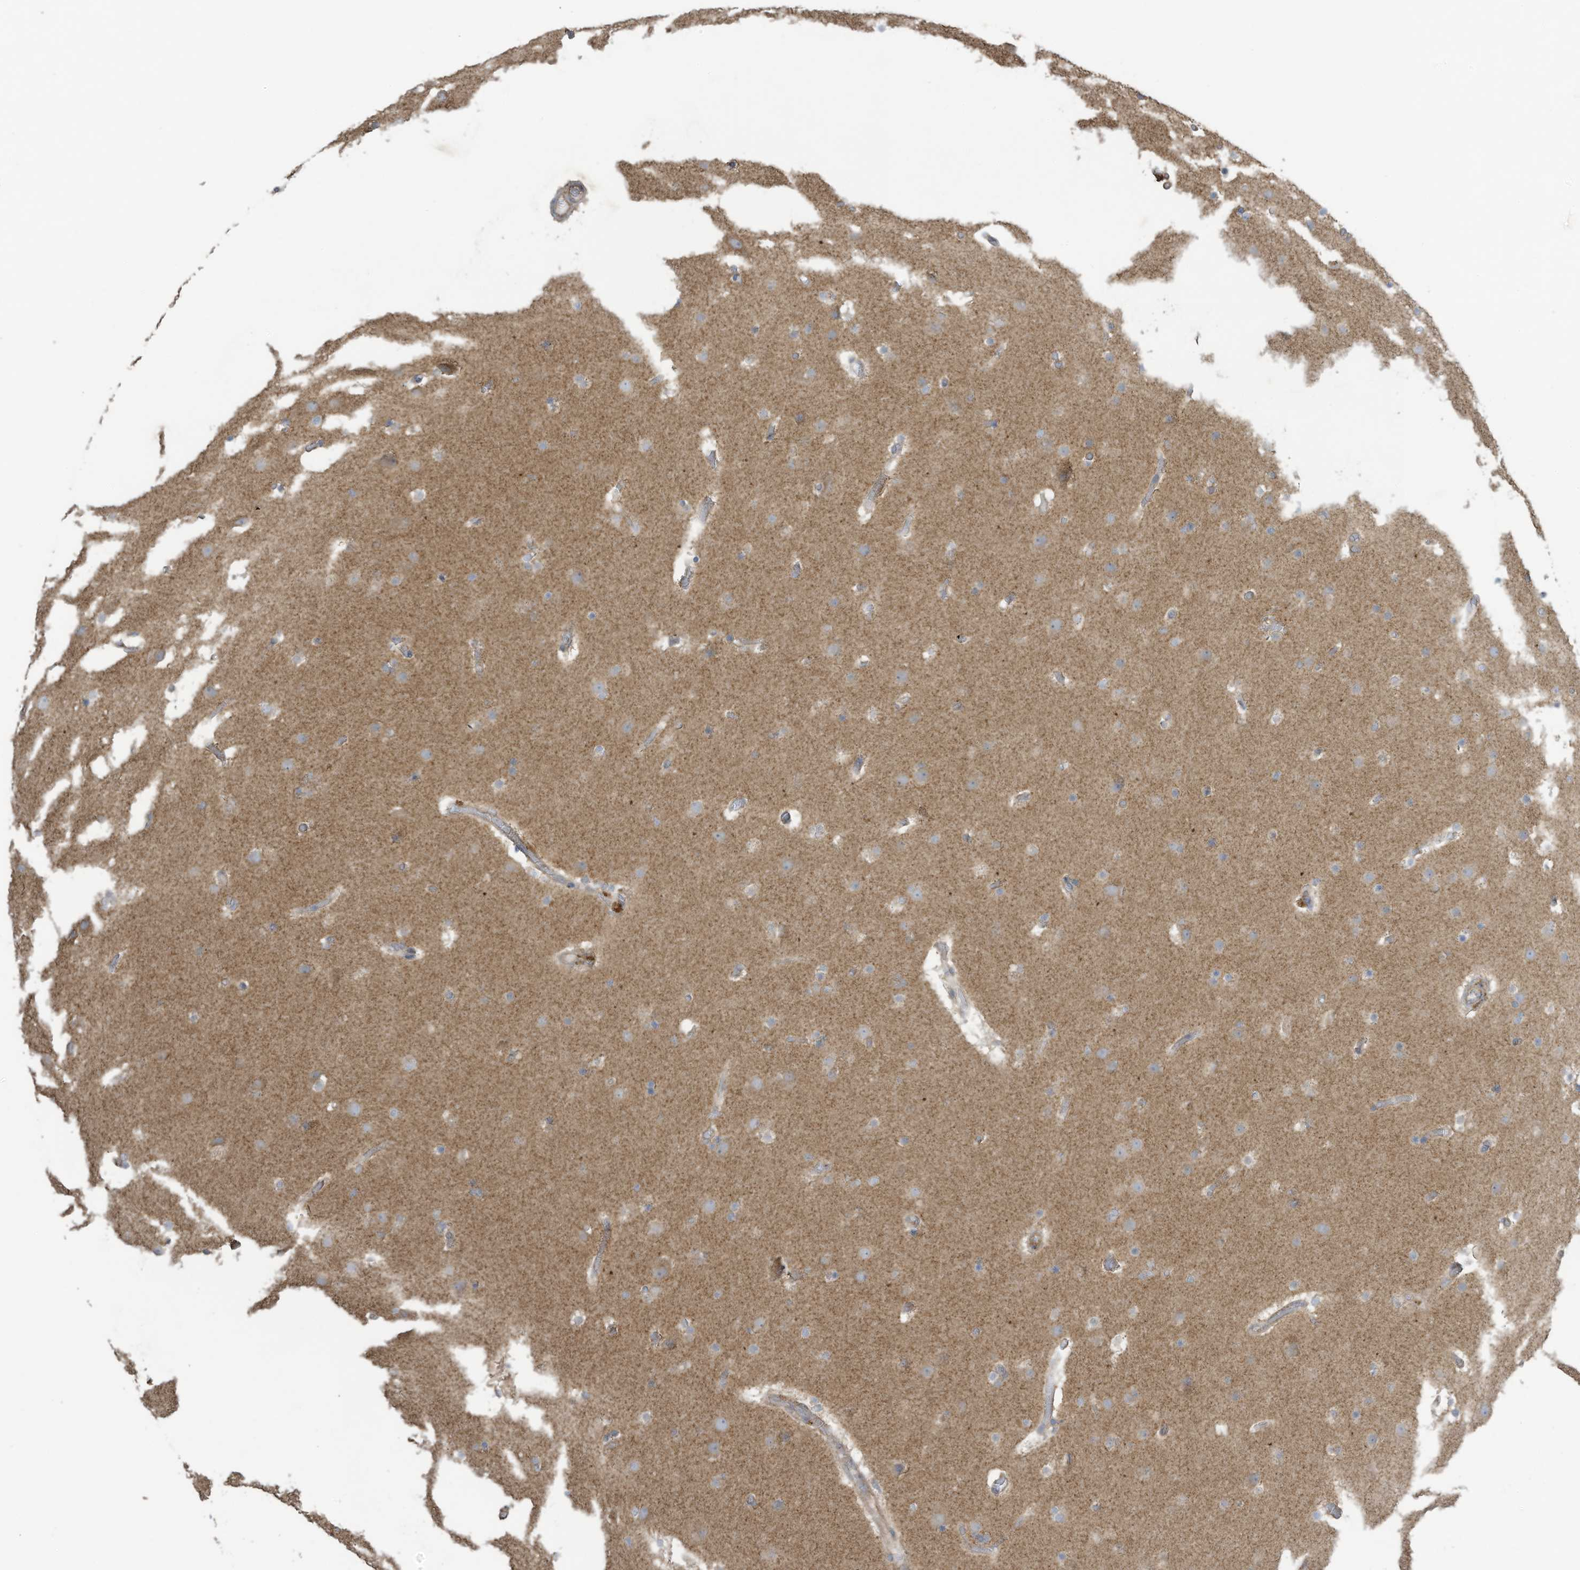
{"staining": {"intensity": "negative", "quantity": "none", "location": "none"}, "tissue": "glioma", "cell_type": "Tumor cells", "image_type": "cancer", "snomed": [{"axis": "morphology", "description": "Glioma, malignant, High grade"}, {"axis": "topography", "description": "Cerebral cortex"}], "caption": "The micrograph reveals no staining of tumor cells in malignant glioma (high-grade). (DAB (3,3'-diaminobenzidine) immunohistochemistry (IHC), high magnification).", "gene": "CGAS", "patient": {"sex": "female", "age": 36}}